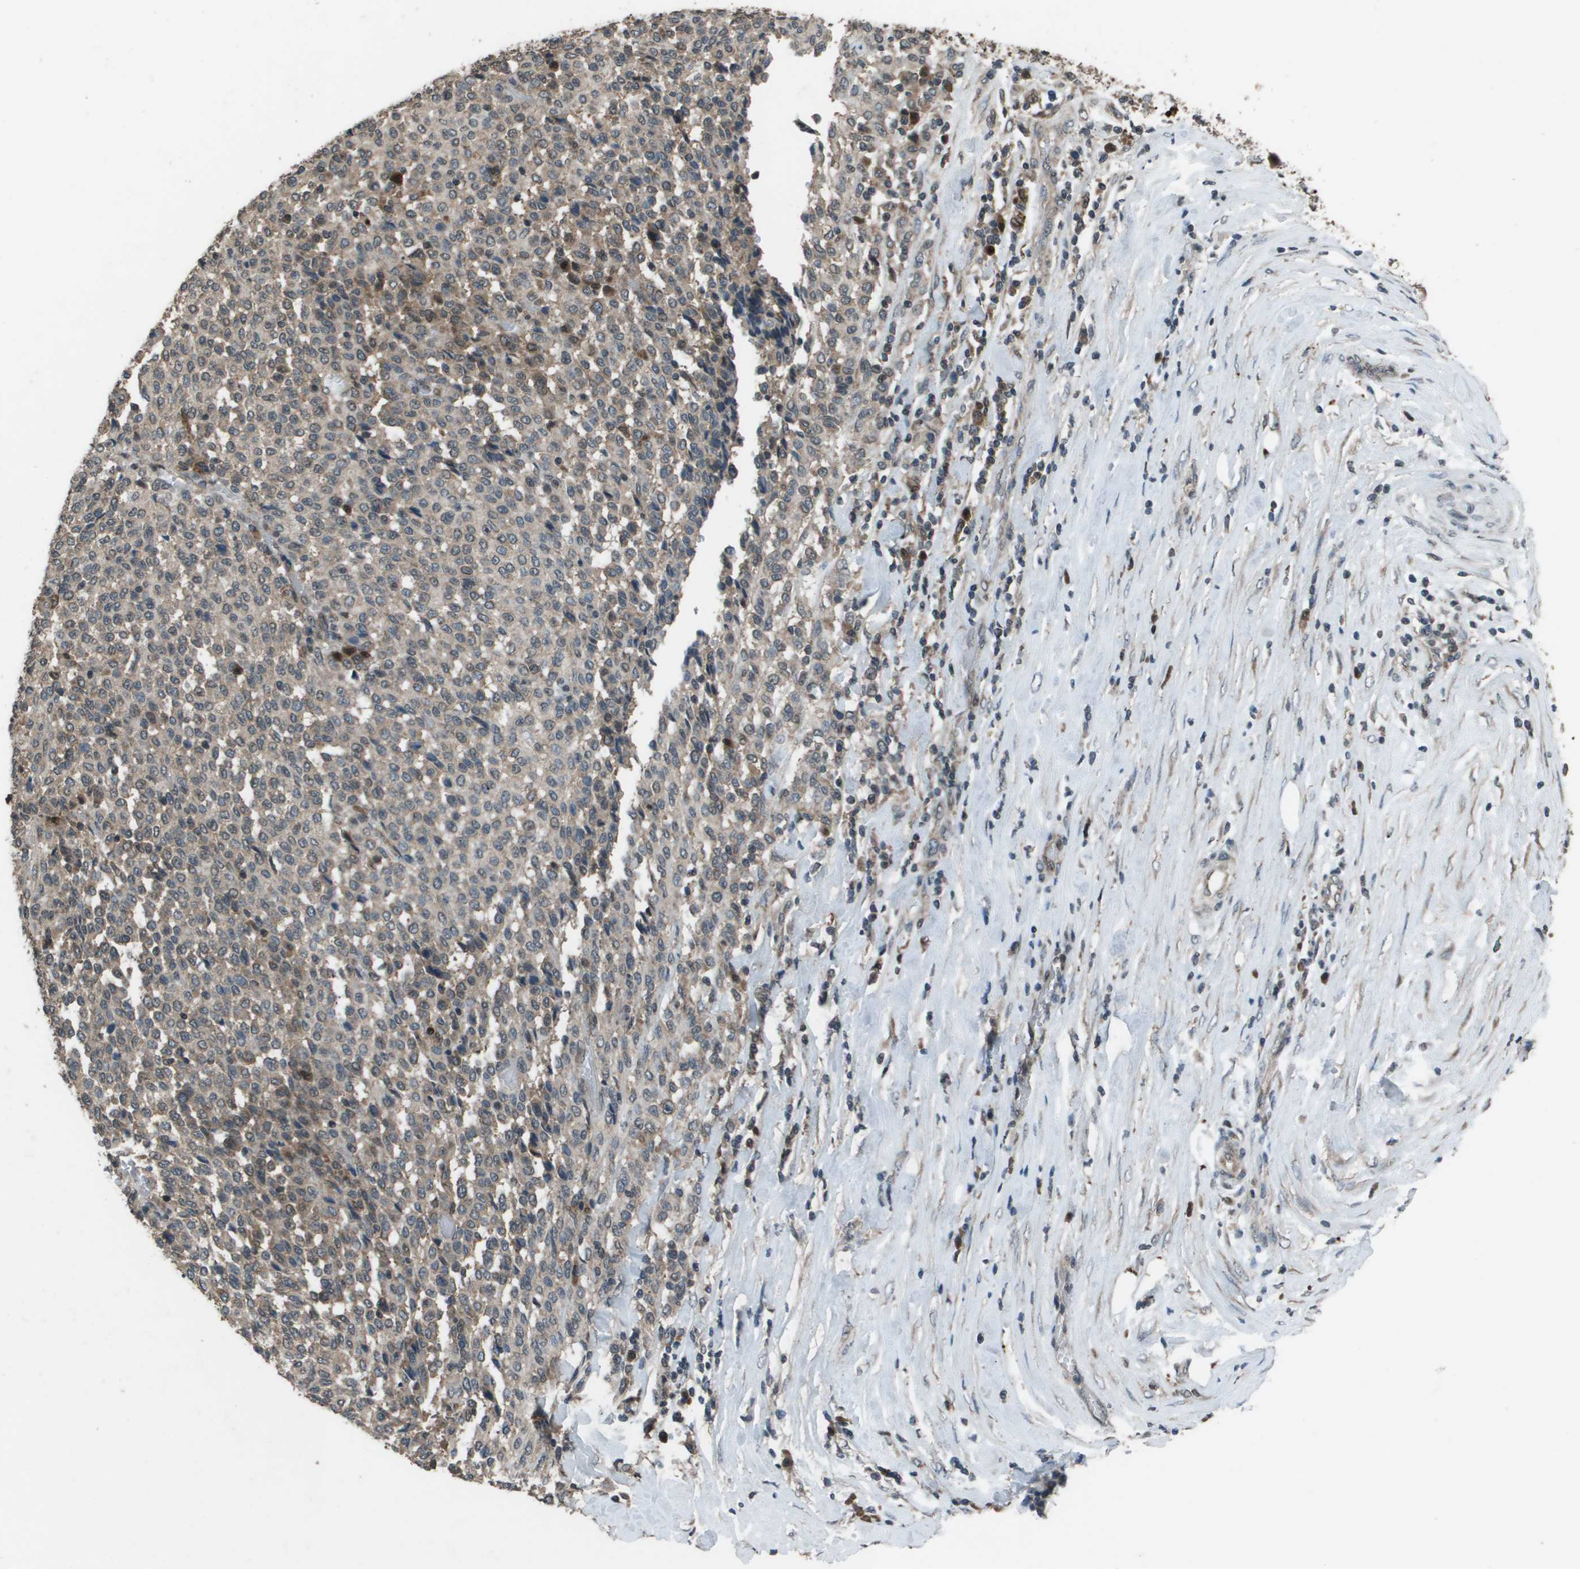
{"staining": {"intensity": "weak", "quantity": "<25%", "location": "cytoplasmic/membranous"}, "tissue": "melanoma", "cell_type": "Tumor cells", "image_type": "cancer", "snomed": [{"axis": "morphology", "description": "Malignant melanoma, Metastatic site"}, {"axis": "topography", "description": "Pancreas"}], "caption": "Melanoma was stained to show a protein in brown. There is no significant staining in tumor cells.", "gene": "GOSR2", "patient": {"sex": "female", "age": 30}}